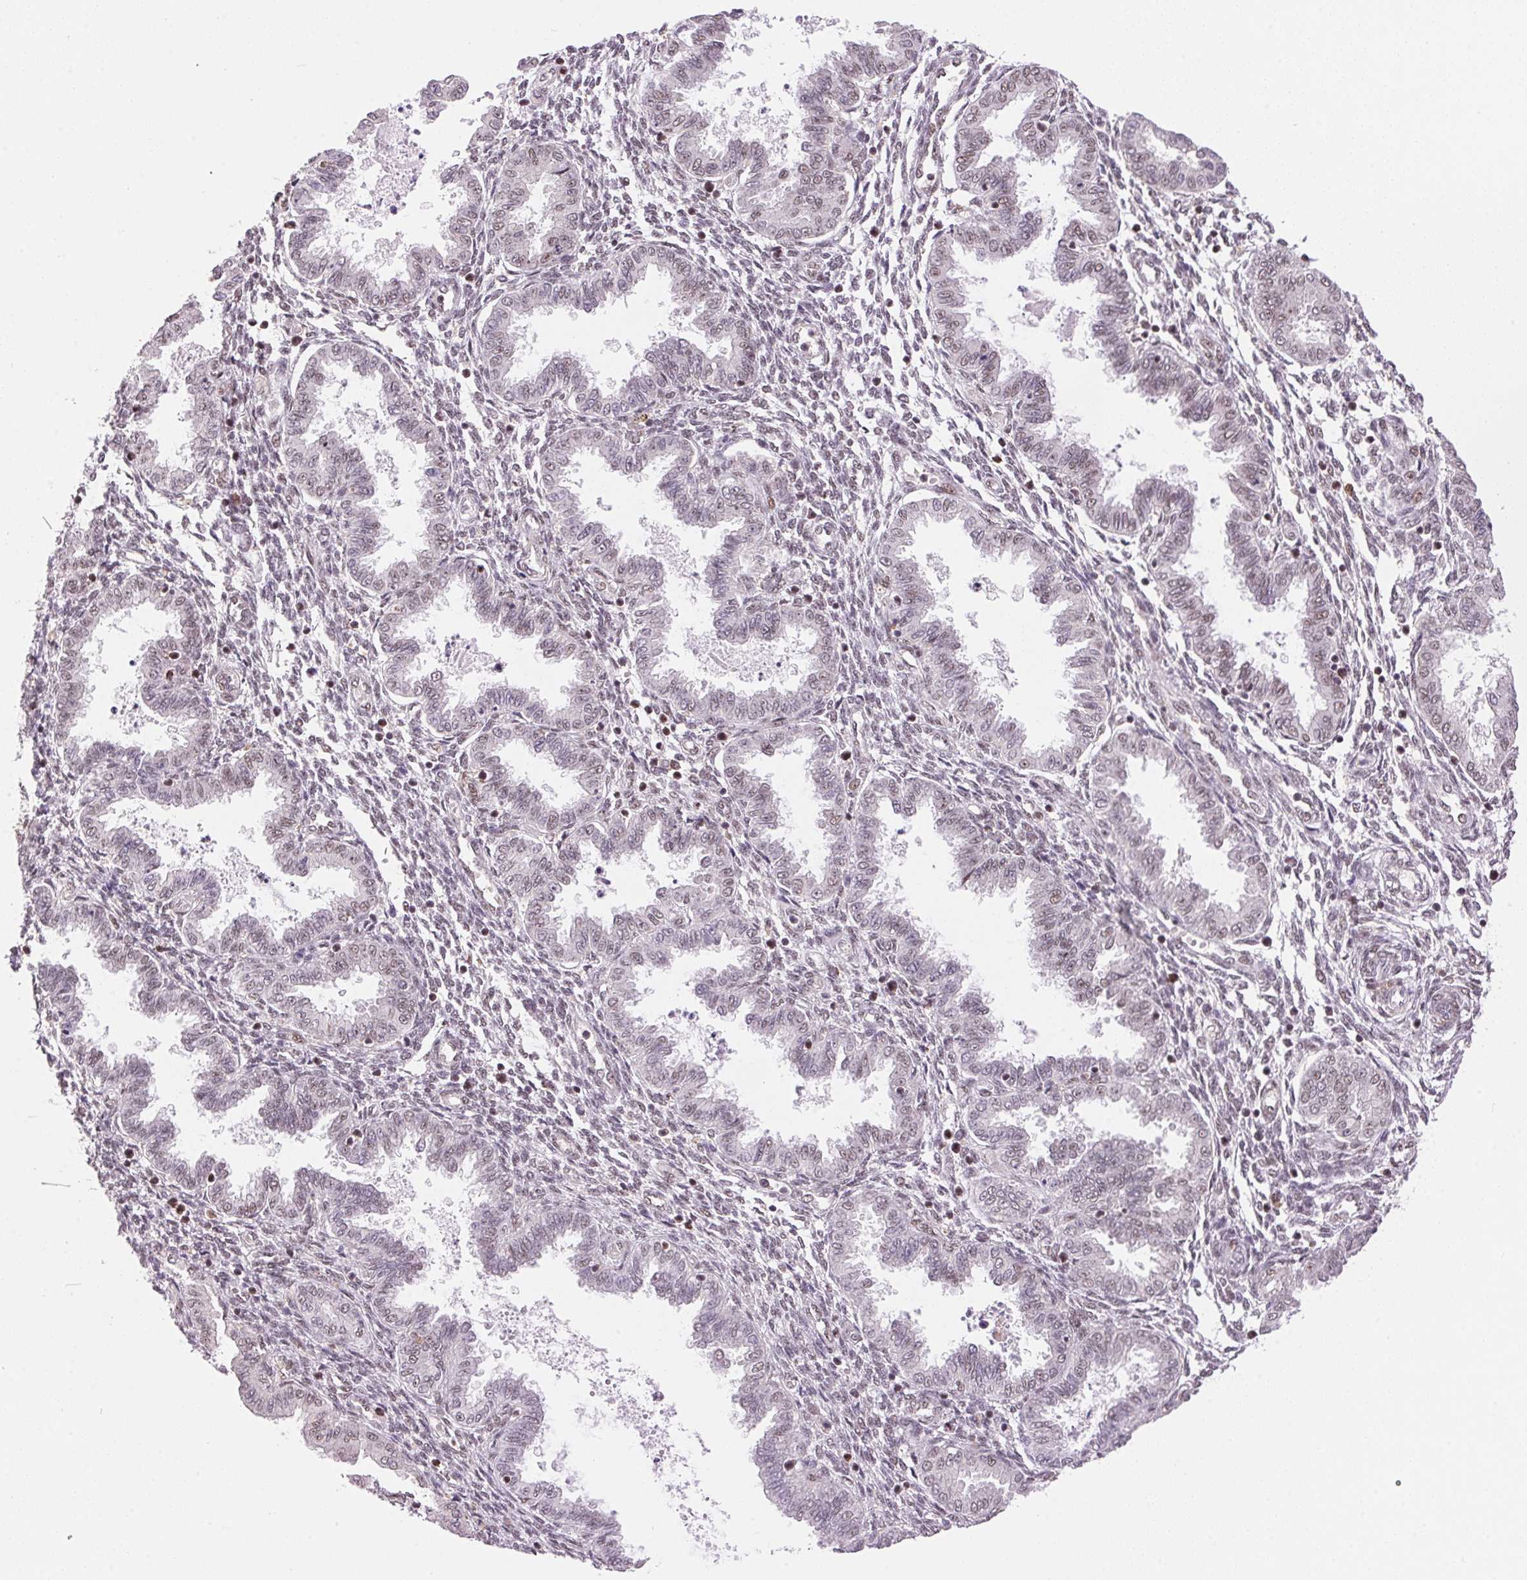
{"staining": {"intensity": "moderate", "quantity": "<25%", "location": "nuclear"}, "tissue": "endometrium", "cell_type": "Cells in endometrial stroma", "image_type": "normal", "snomed": [{"axis": "morphology", "description": "Normal tissue, NOS"}, {"axis": "topography", "description": "Endometrium"}], "caption": "High-power microscopy captured an IHC photomicrograph of unremarkable endometrium, revealing moderate nuclear expression in approximately <25% of cells in endometrial stroma.", "gene": "HNRNPDL", "patient": {"sex": "female", "age": 33}}